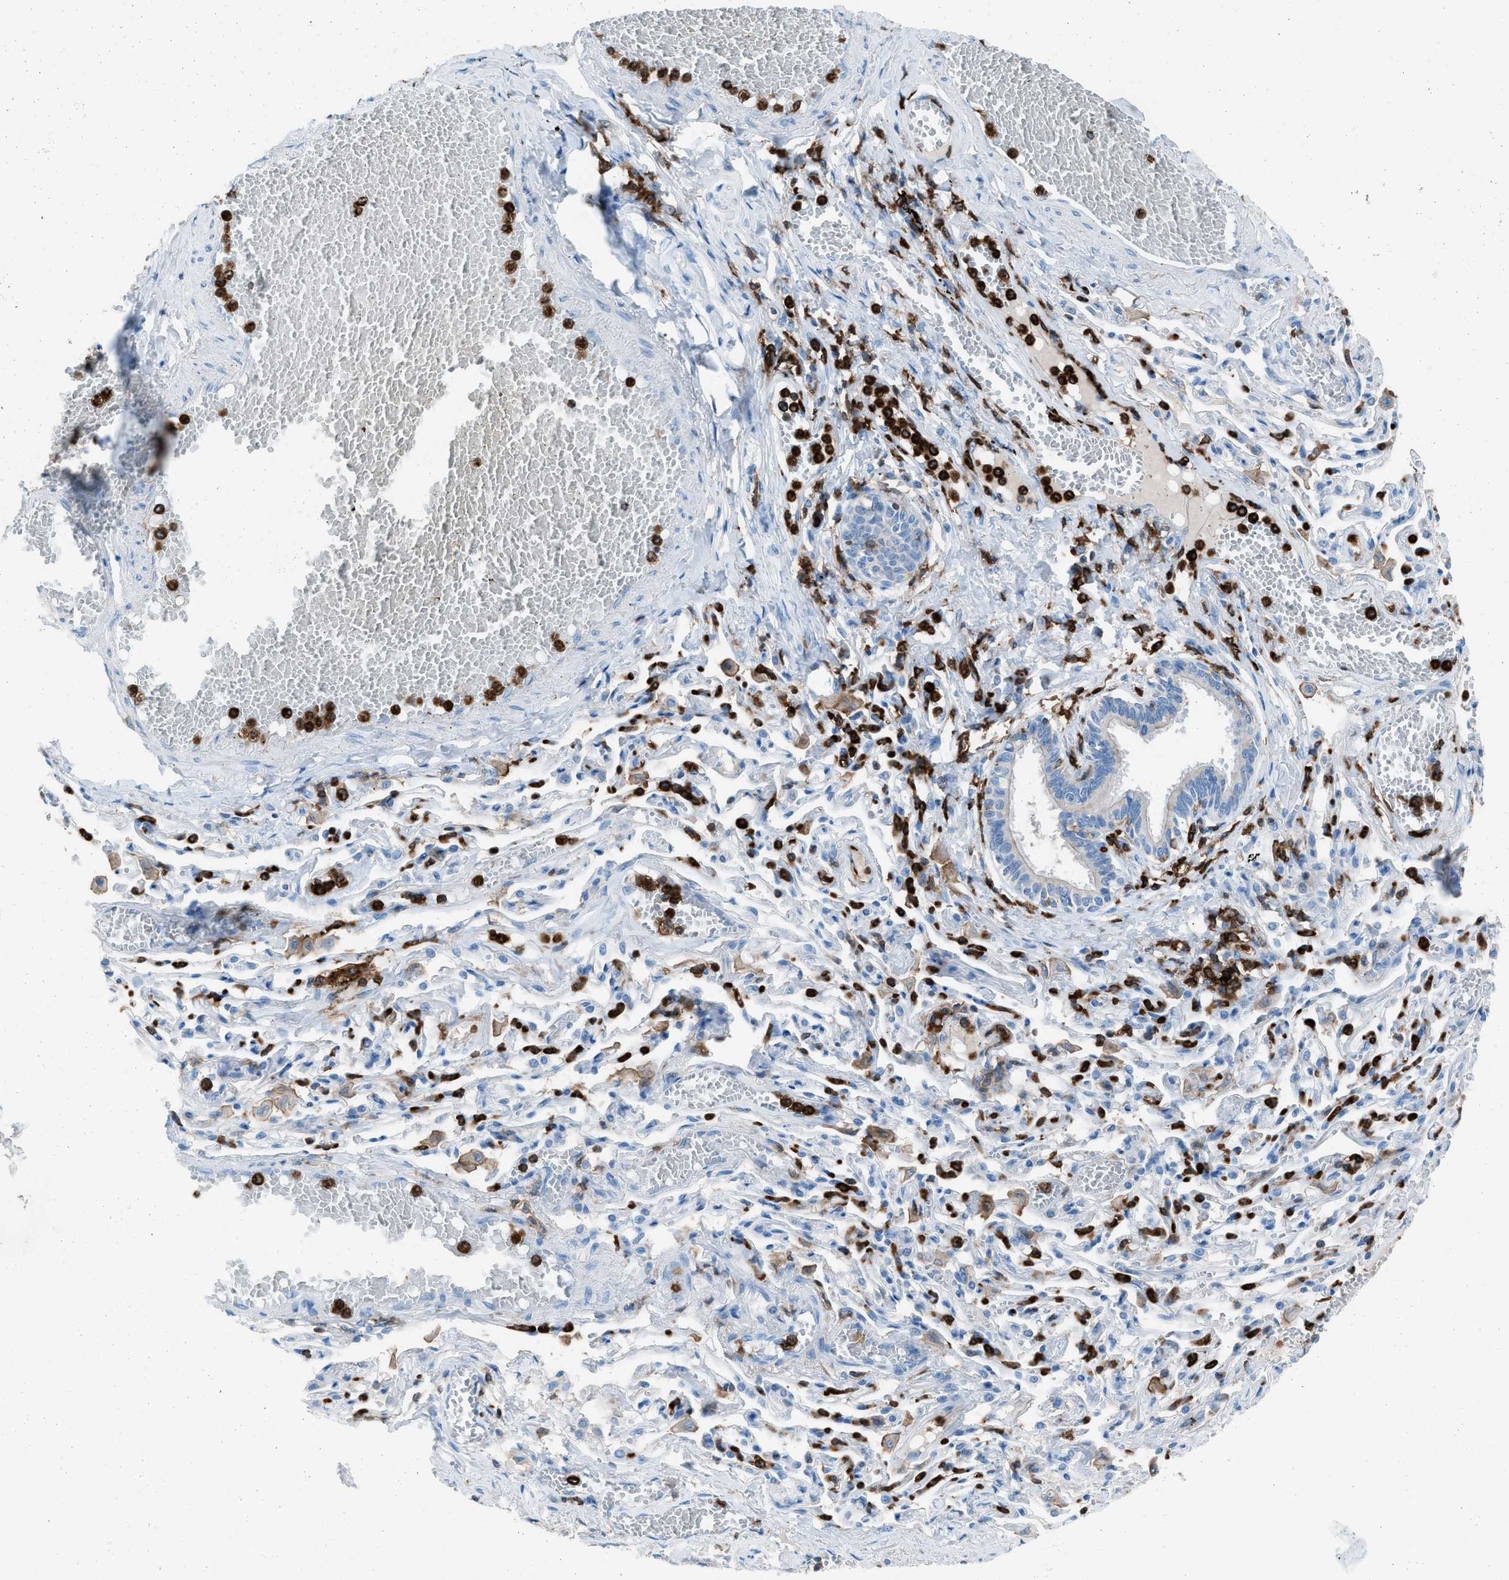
{"staining": {"intensity": "moderate", "quantity": "<25%", "location": "cytoplasmic/membranous"}, "tissue": "bronchus", "cell_type": "Respiratory epithelial cells", "image_type": "normal", "snomed": [{"axis": "morphology", "description": "Normal tissue, NOS"}, {"axis": "morphology", "description": "Inflammation, NOS"}, {"axis": "topography", "description": "Cartilage tissue"}, {"axis": "topography", "description": "Lung"}], "caption": "Protein expression analysis of normal bronchus demonstrates moderate cytoplasmic/membranous positivity in about <25% of respiratory epithelial cells.", "gene": "ITGB2", "patient": {"sex": "male", "age": 71}}